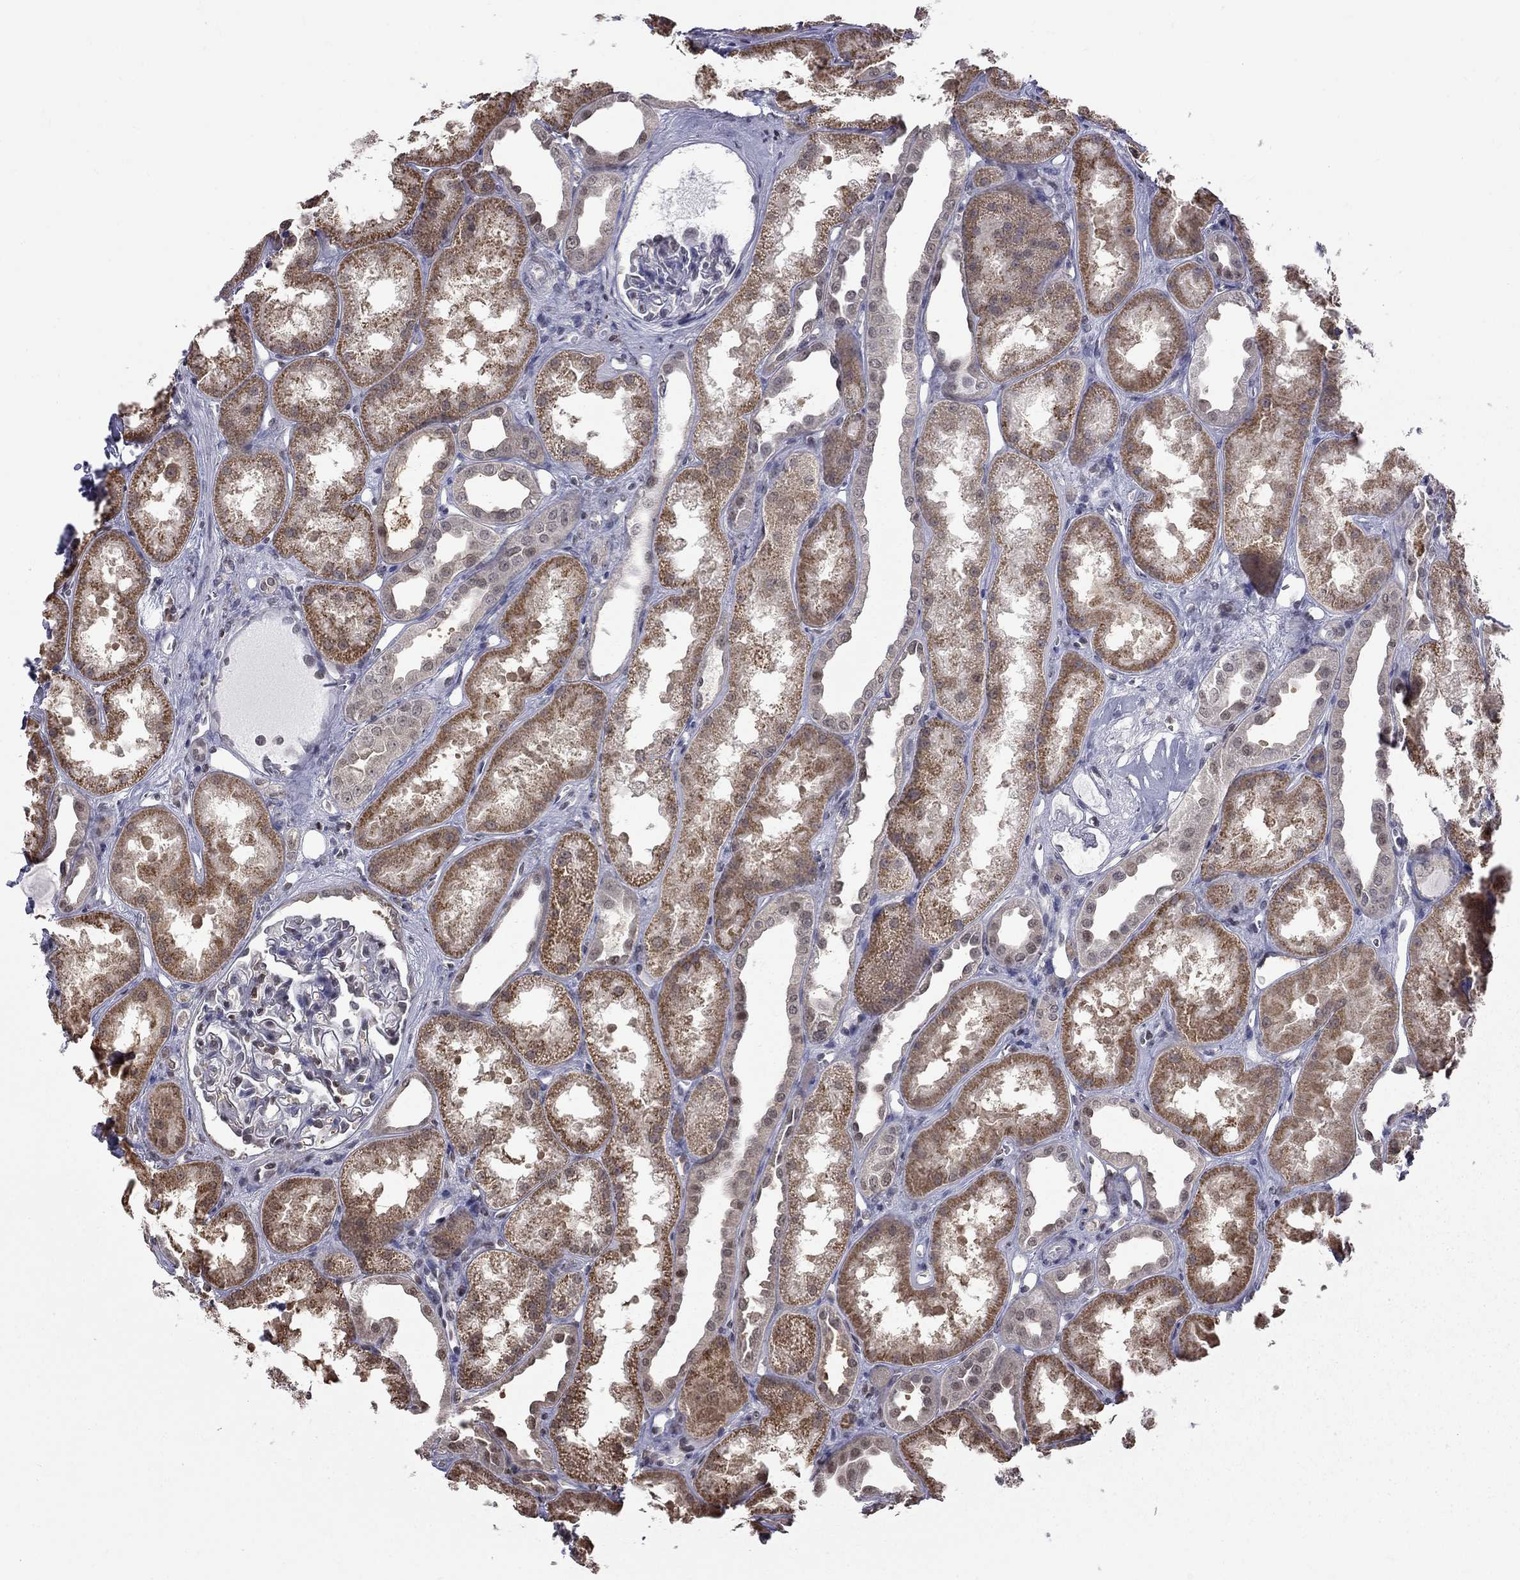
{"staining": {"intensity": "negative", "quantity": "none", "location": "none"}, "tissue": "kidney", "cell_type": "Cells in glomeruli", "image_type": "normal", "snomed": [{"axis": "morphology", "description": "Normal tissue, NOS"}, {"axis": "topography", "description": "Kidney"}], "caption": "A high-resolution micrograph shows immunohistochemistry staining of benign kidney, which demonstrates no significant expression in cells in glomeruli.", "gene": "RFWD3", "patient": {"sex": "male", "age": 61}}